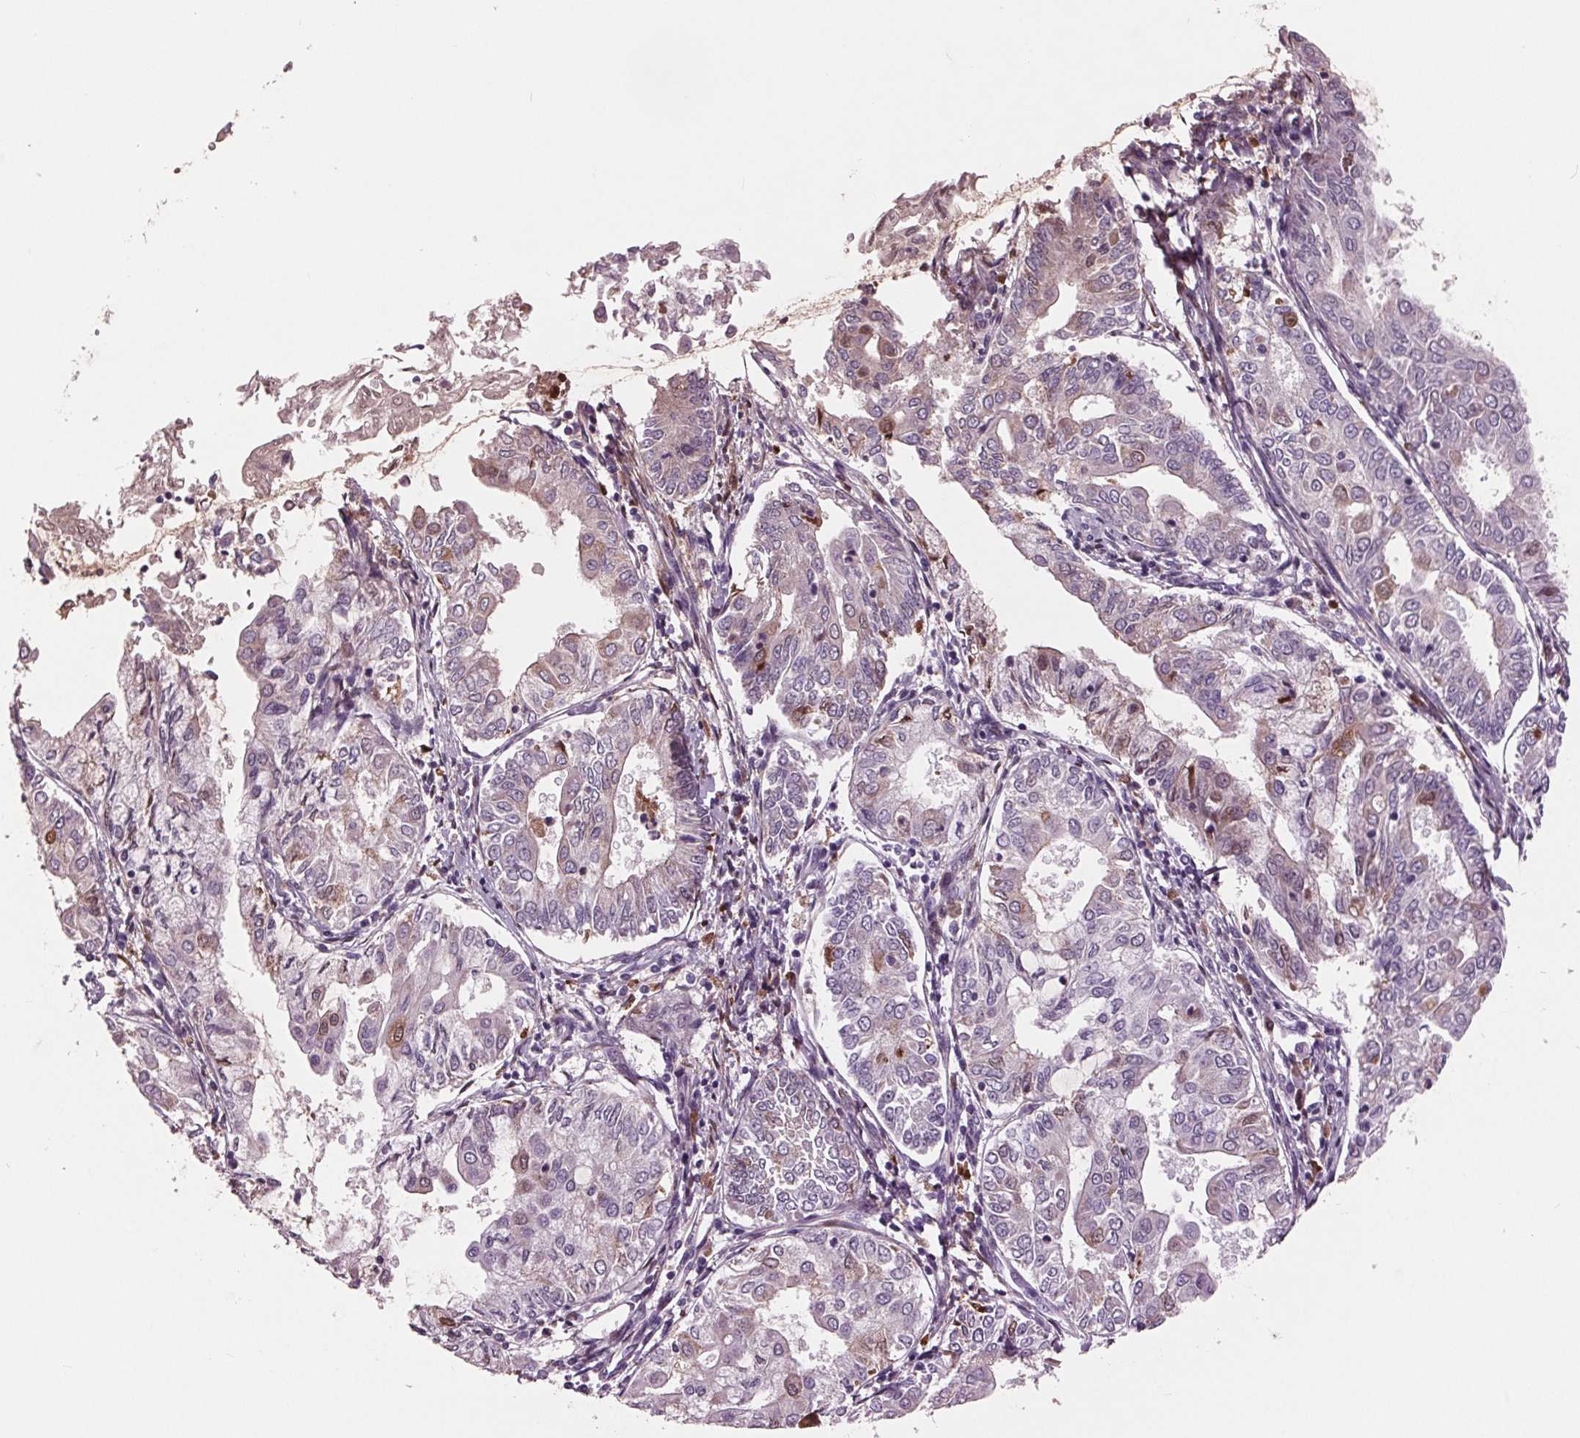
{"staining": {"intensity": "moderate", "quantity": "<25%", "location": "cytoplasmic/membranous"}, "tissue": "endometrial cancer", "cell_type": "Tumor cells", "image_type": "cancer", "snomed": [{"axis": "morphology", "description": "Adenocarcinoma, NOS"}, {"axis": "topography", "description": "Endometrium"}], "caption": "Tumor cells show moderate cytoplasmic/membranous expression in approximately <25% of cells in endometrial cancer. The staining was performed using DAB (3,3'-diaminobenzidine) to visualize the protein expression in brown, while the nuclei were stained in blue with hematoxylin (Magnification: 20x).", "gene": "C6", "patient": {"sex": "female", "age": 68}}